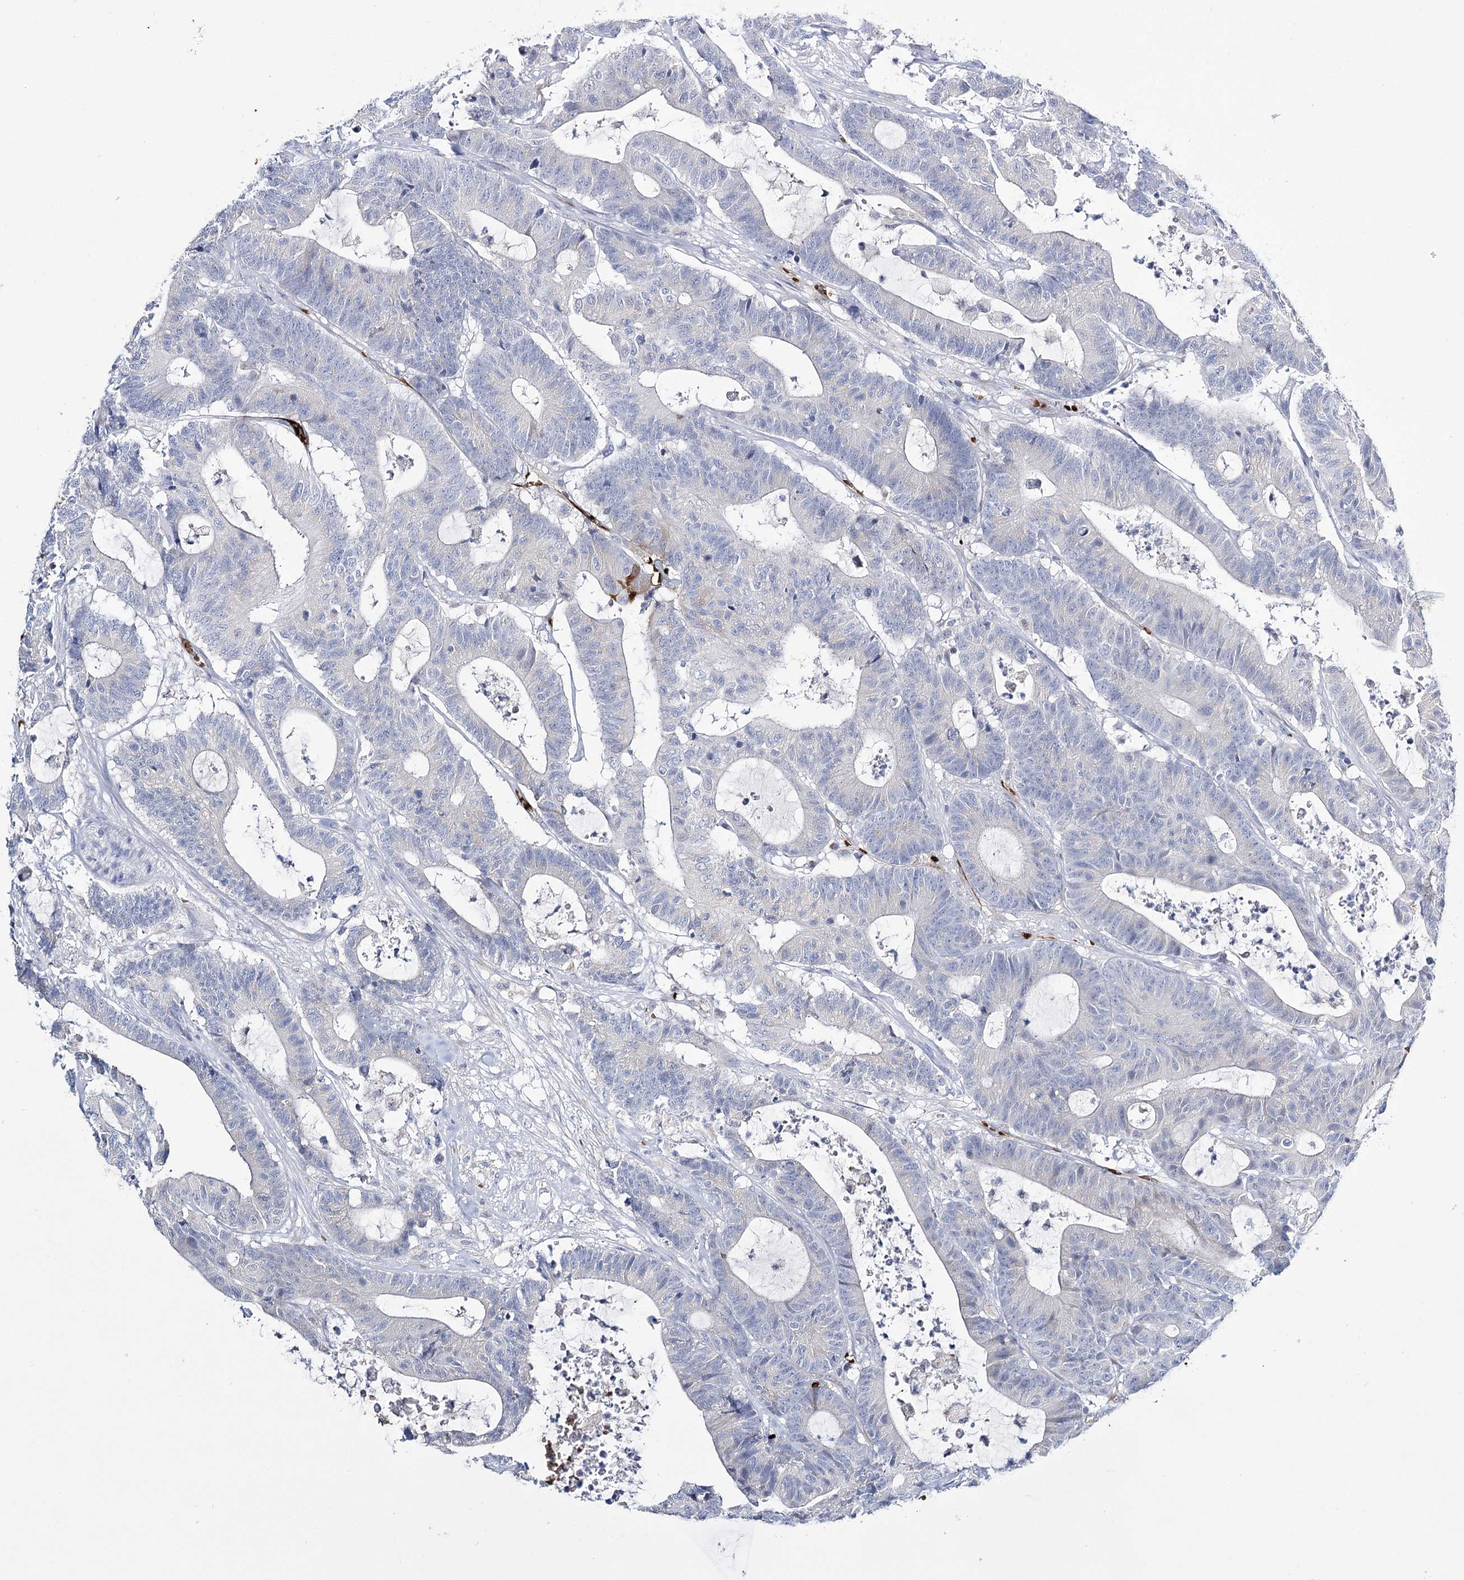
{"staining": {"intensity": "negative", "quantity": "none", "location": "none"}, "tissue": "colorectal cancer", "cell_type": "Tumor cells", "image_type": "cancer", "snomed": [{"axis": "morphology", "description": "Adenocarcinoma, NOS"}, {"axis": "topography", "description": "Colon"}], "caption": "Protein analysis of adenocarcinoma (colorectal) demonstrates no significant positivity in tumor cells.", "gene": "GBF1", "patient": {"sex": "female", "age": 84}}